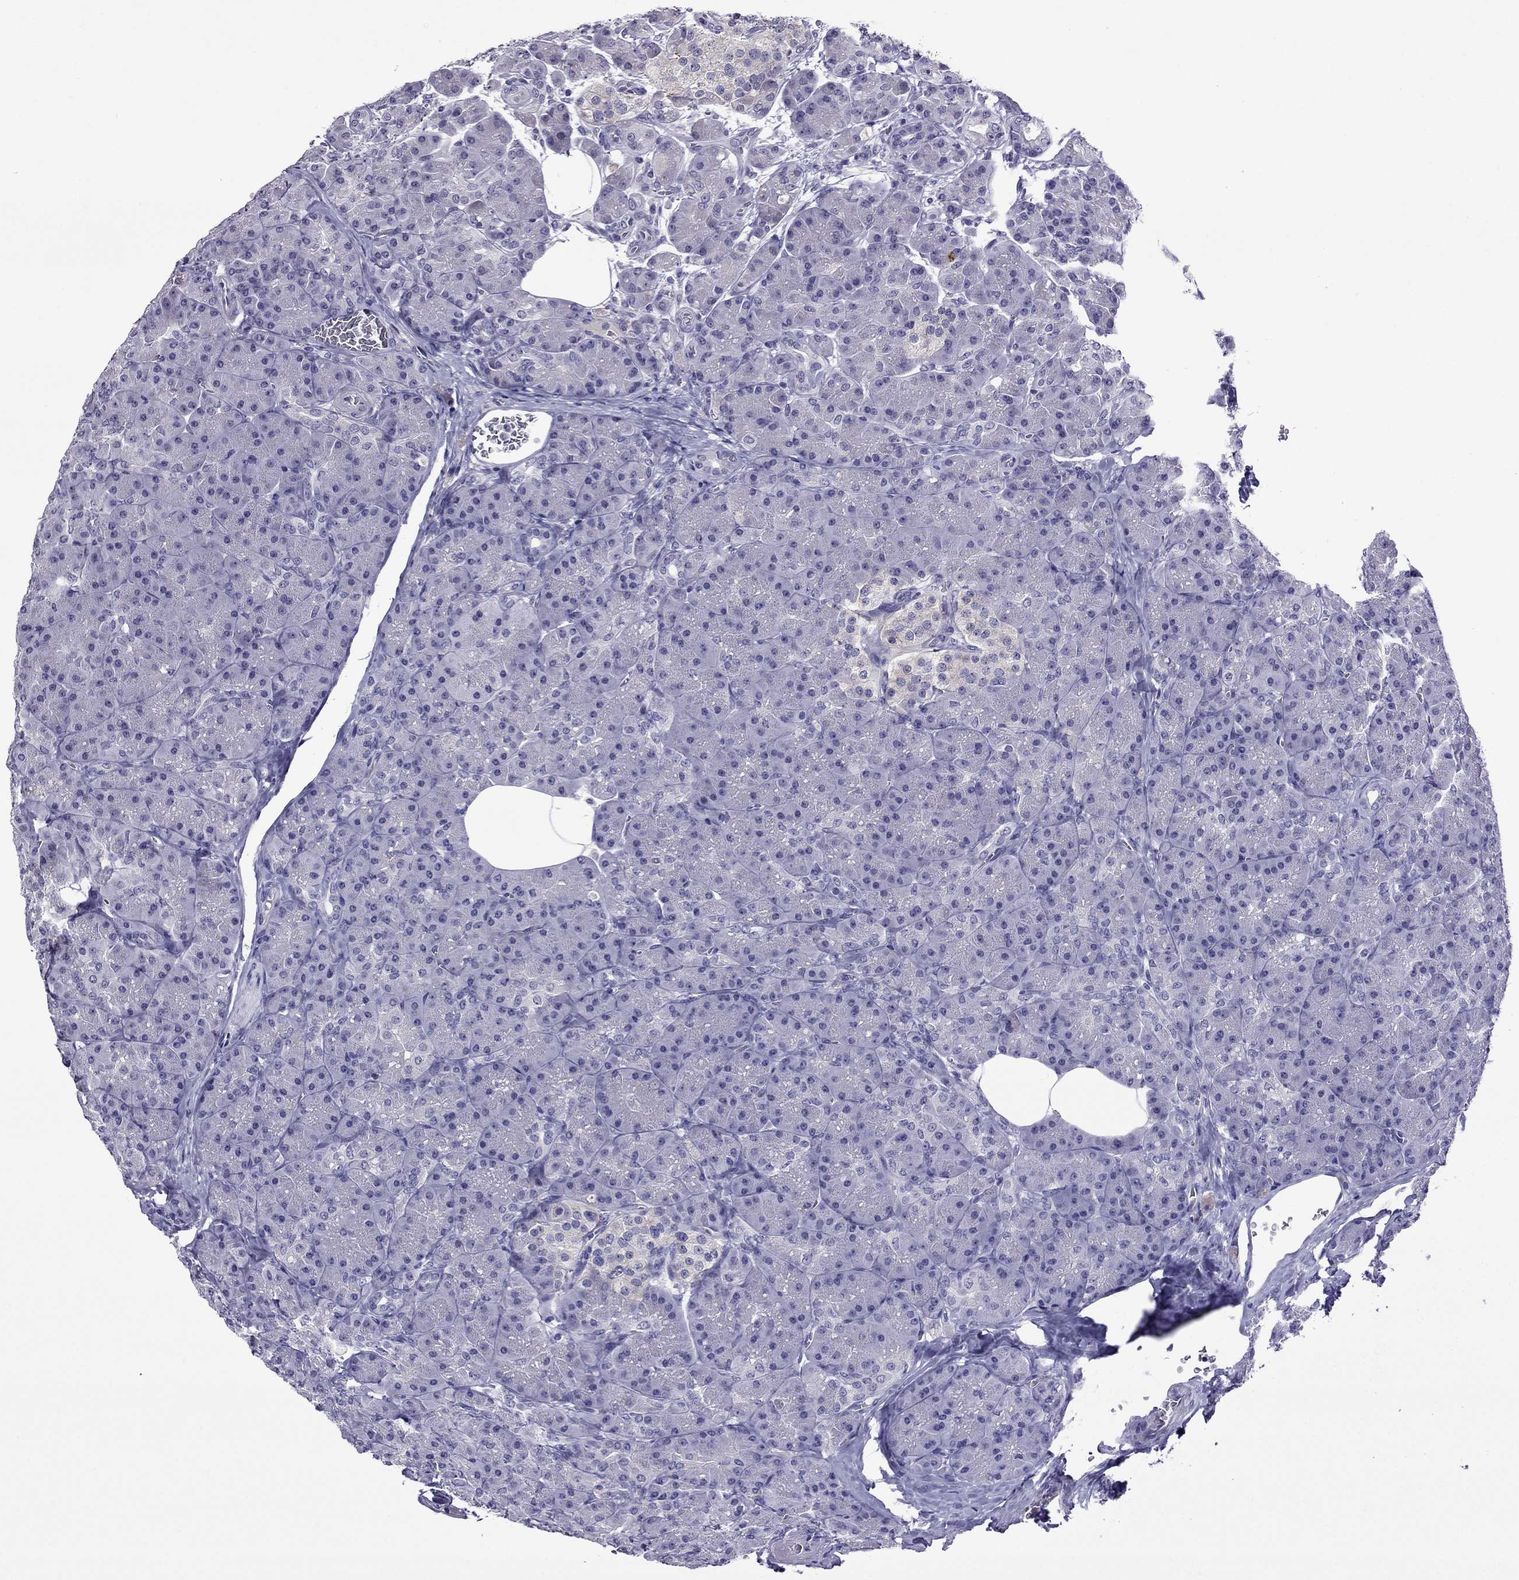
{"staining": {"intensity": "negative", "quantity": "none", "location": "none"}, "tissue": "pancreas", "cell_type": "Exocrine glandular cells", "image_type": "normal", "snomed": [{"axis": "morphology", "description": "Normal tissue, NOS"}, {"axis": "topography", "description": "Pancreas"}], "caption": "Immunohistochemistry (IHC) of benign pancreas displays no staining in exocrine glandular cells.", "gene": "SPTBN4", "patient": {"sex": "male", "age": 57}}